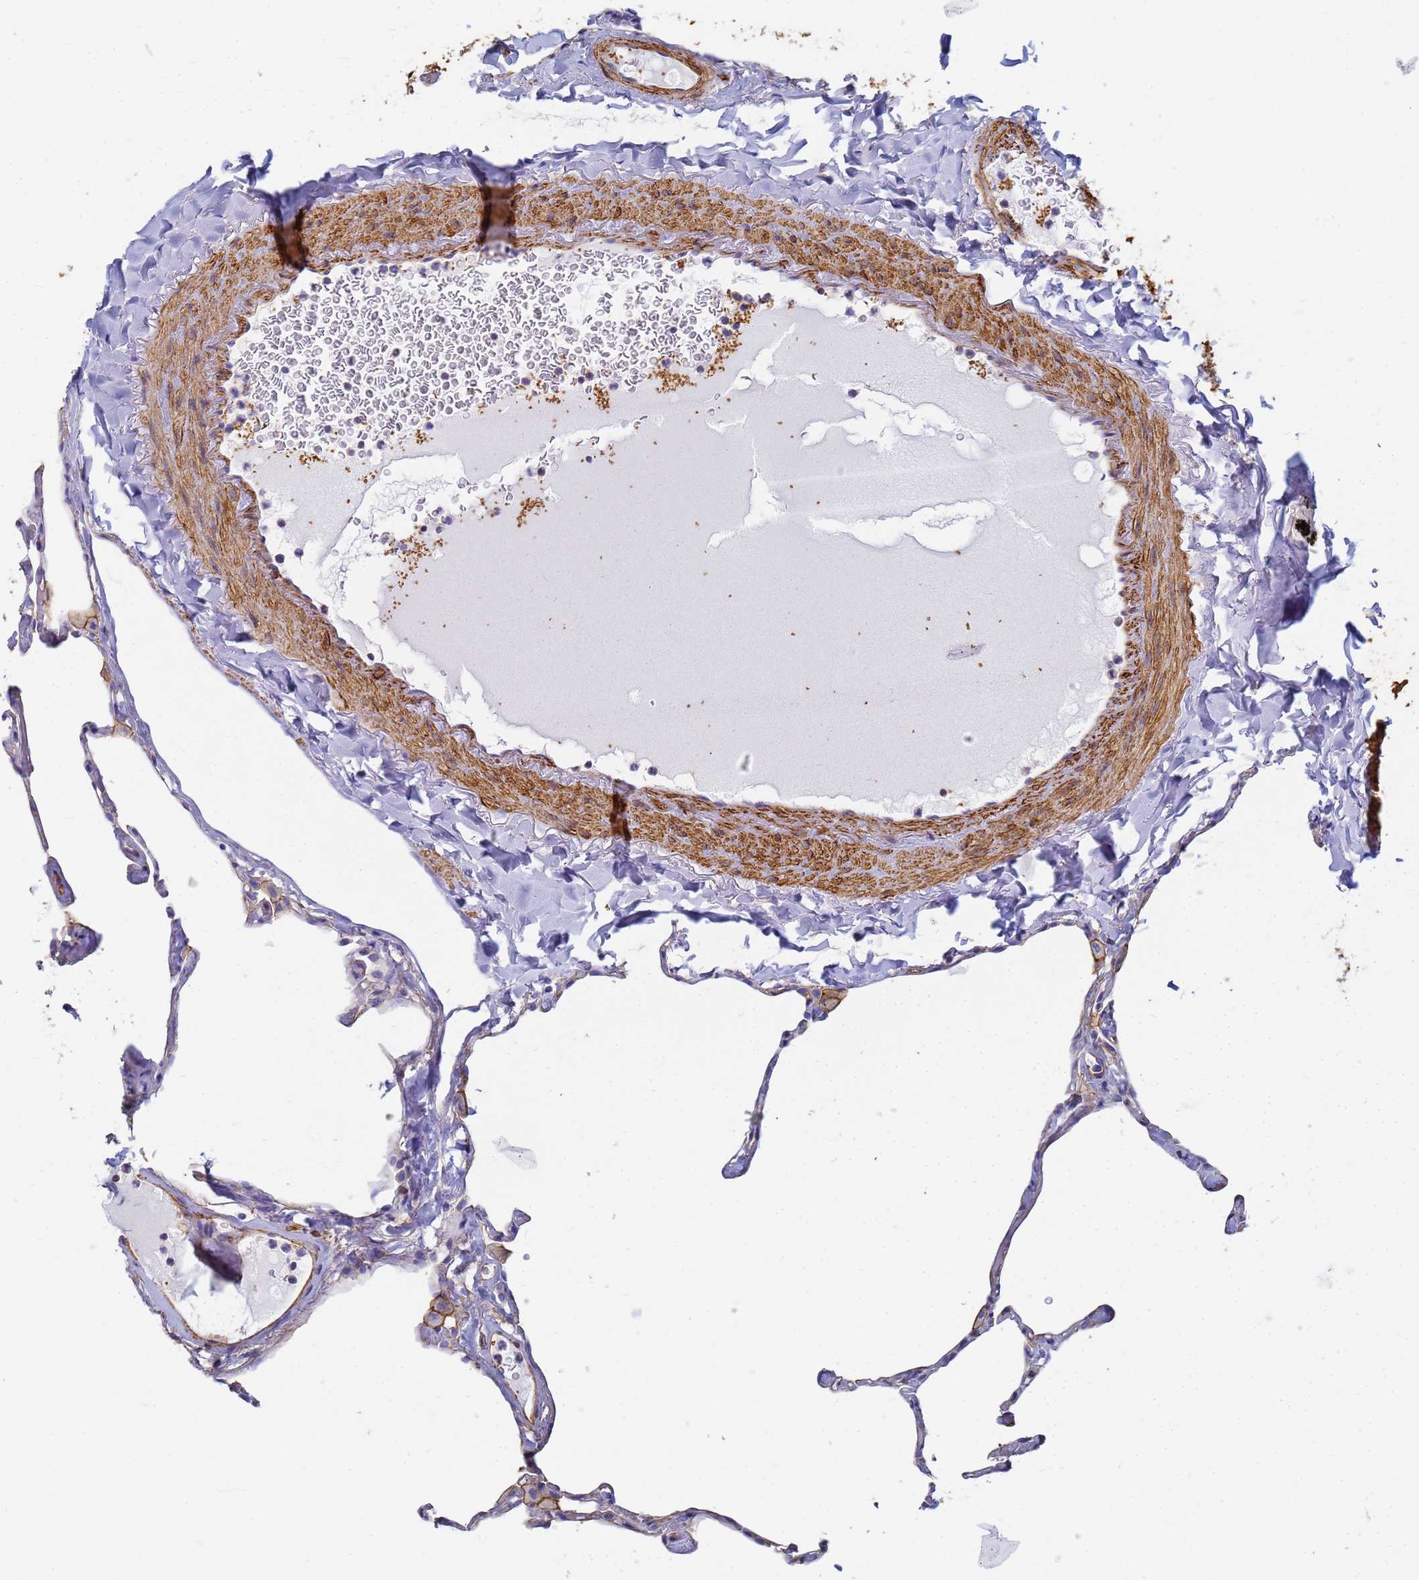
{"staining": {"intensity": "negative", "quantity": "none", "location": "none"}, "tissue": "lung", "cell_type": "Alveolar cells", "image_type": "normal", "snomed": [{"axis": "morphology", "description": "Normal tissue, NOS"}, {"axis": "topography", "description": "Lung"}], "caption": "High power microscopy photomicrograph of an IHC histopathology image of unremarkable lung, revealing no significant positivity in alveolar cells.", "gene": "TPM1", "patient": {"sex": "male", "age": 65}}